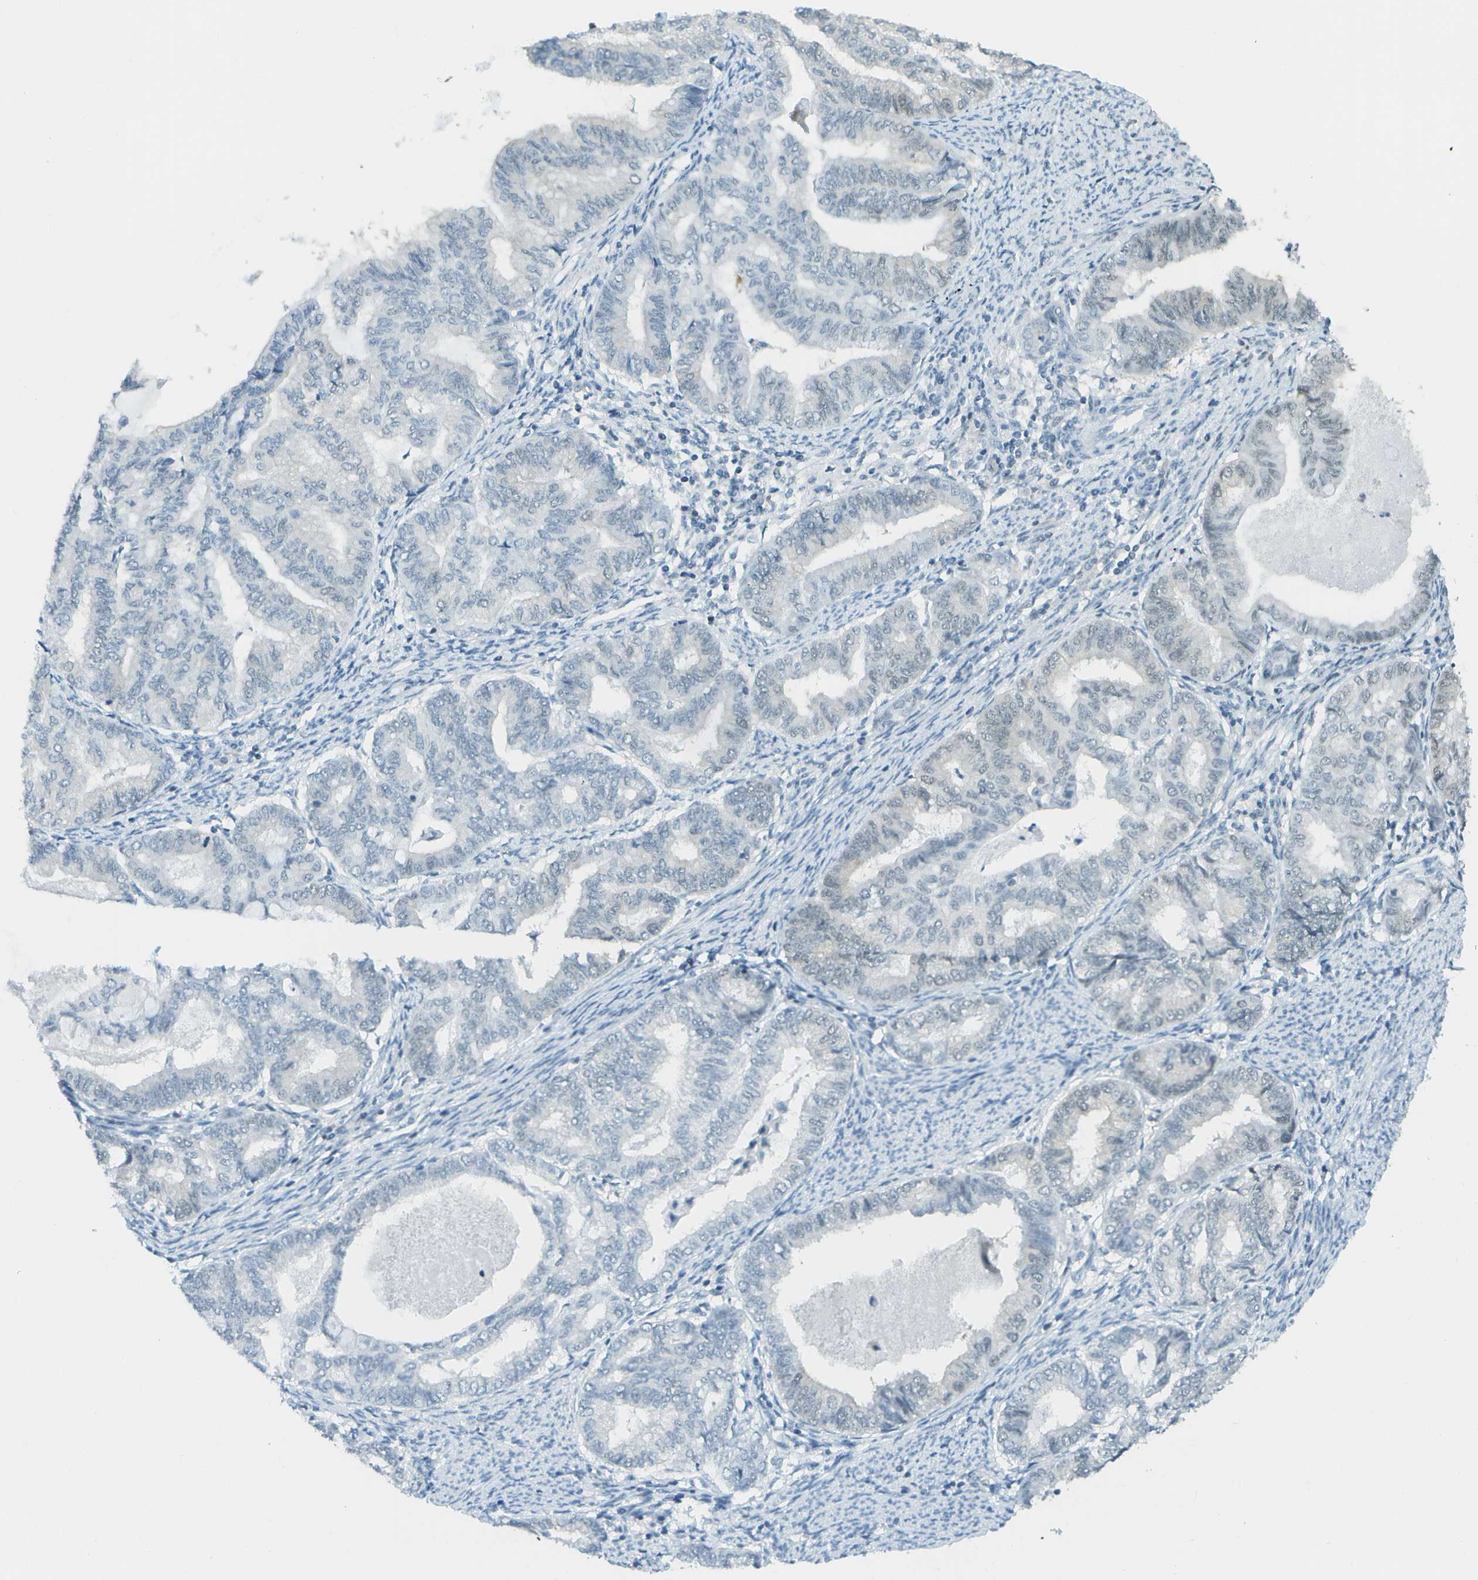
{"staining": {"intensity": "negative", "quantity": "none", "location": "none"}, "tissue": "endometrial cancer", "cell_type": "Tumor cells", "image_type": "cancer", "snomed": [{"axis": "morphology", "description": "Adenocarcinoma, NOS"}, {"axis": "topography", "description": "Endometrium"}], "caption": "Immunohistochemistry image of neoplastic tissue: endometrial cancer (adenocarcinoma) stained with DAB (3,3'-diaminobenzidine) exhibits no significant protein staining in tumor cells.", "gene": "NEK11", "patient": {"sex": "female", "age": 79}}